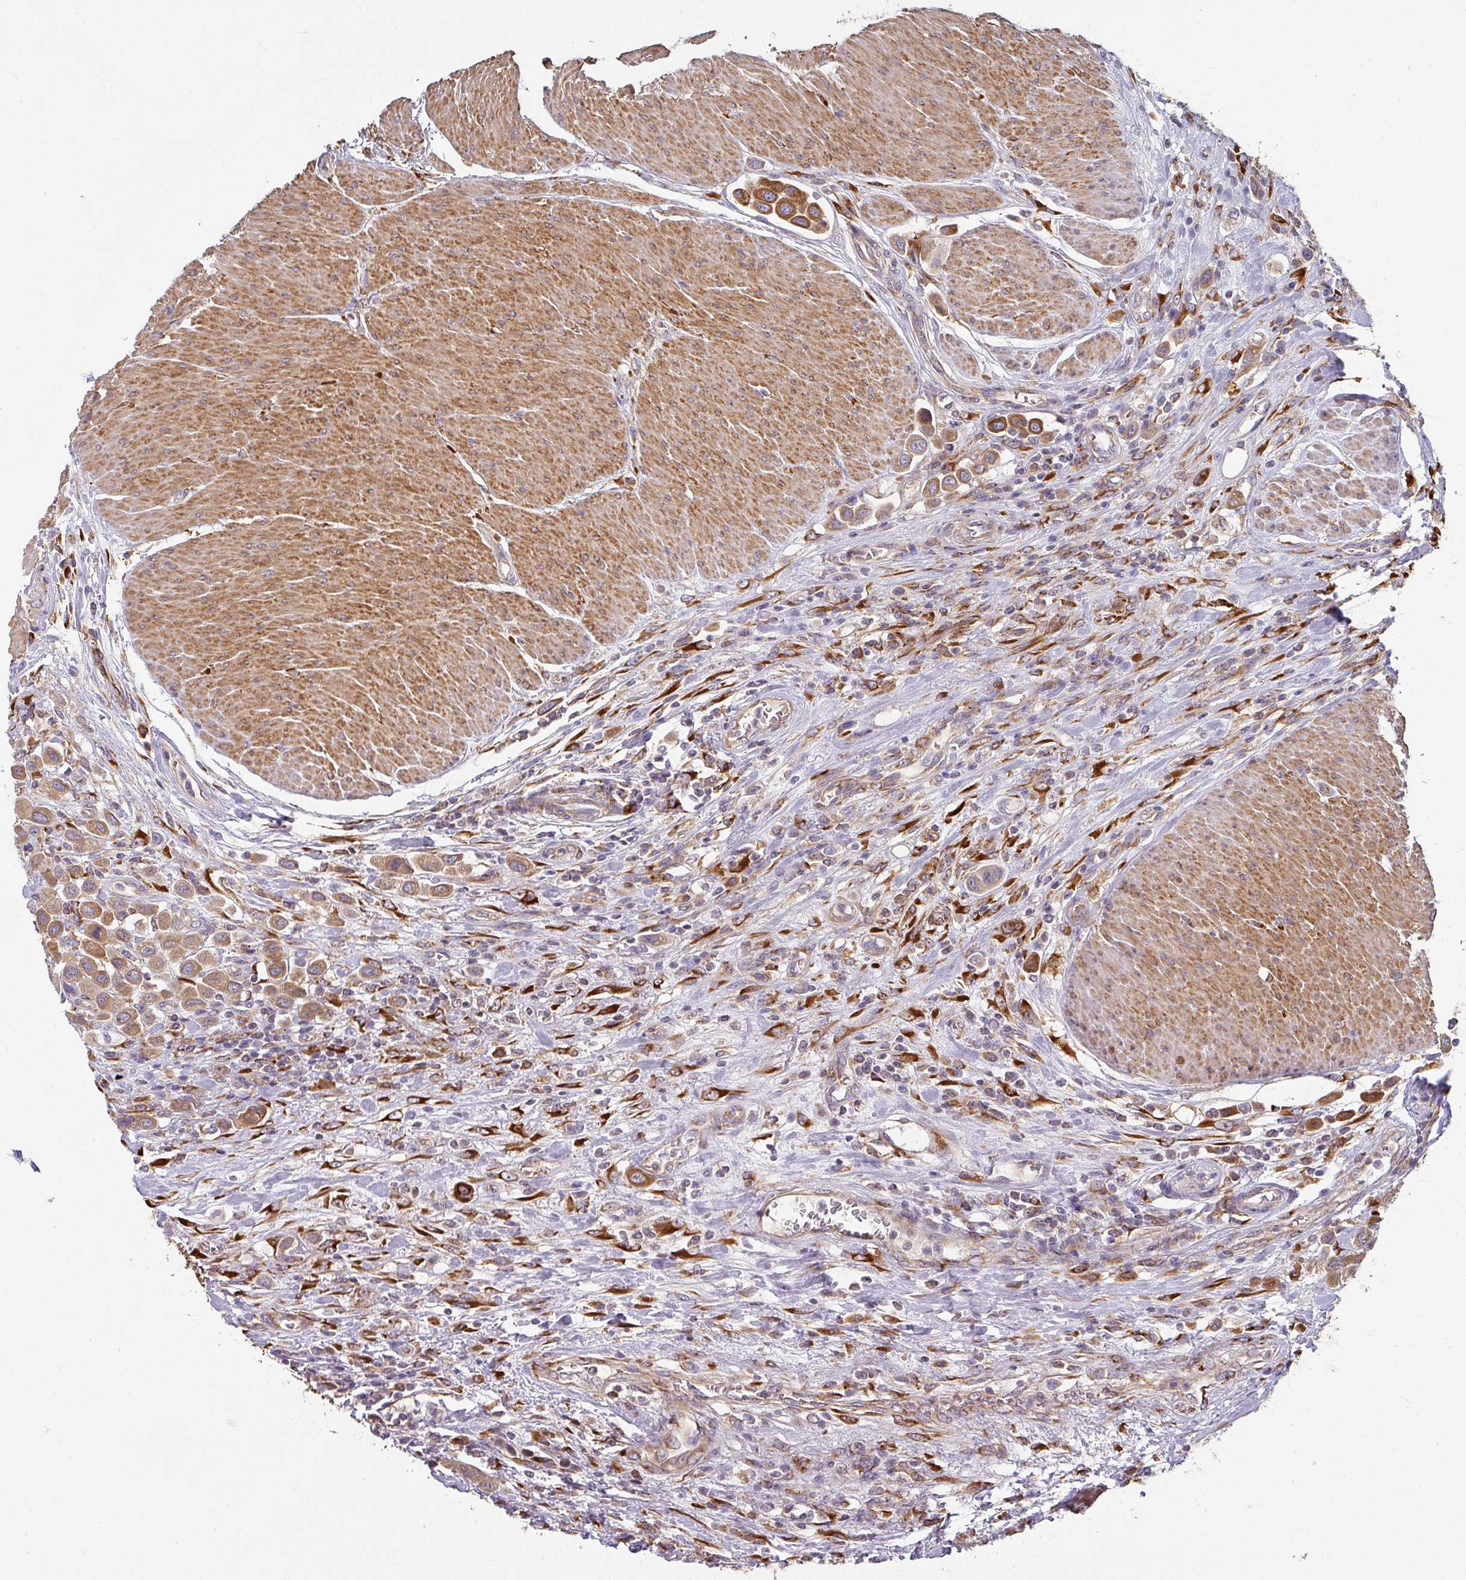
{"staining": {"intensity": "strong", "quantity": ">75%", "location": "cytoplasmic/membranous"}, "tissue": "urothelial cancer", "cell_type": "Tumor cells", "image_type": "cancer", "snomed": [{"axis": "morphology", "description": "Urothelial carcinoma, High grade"}, {"axis": "topography", "description": "Urinary bladder"}], "caption": "Human high-grade urothelial carcinoma stained for a protein (brown) reveals strong cytoplasmic/membranous positive staining in about >75% of tumor cells.", "gene": "ZNF268", "patient": {"sex": "male", "age": 50}}